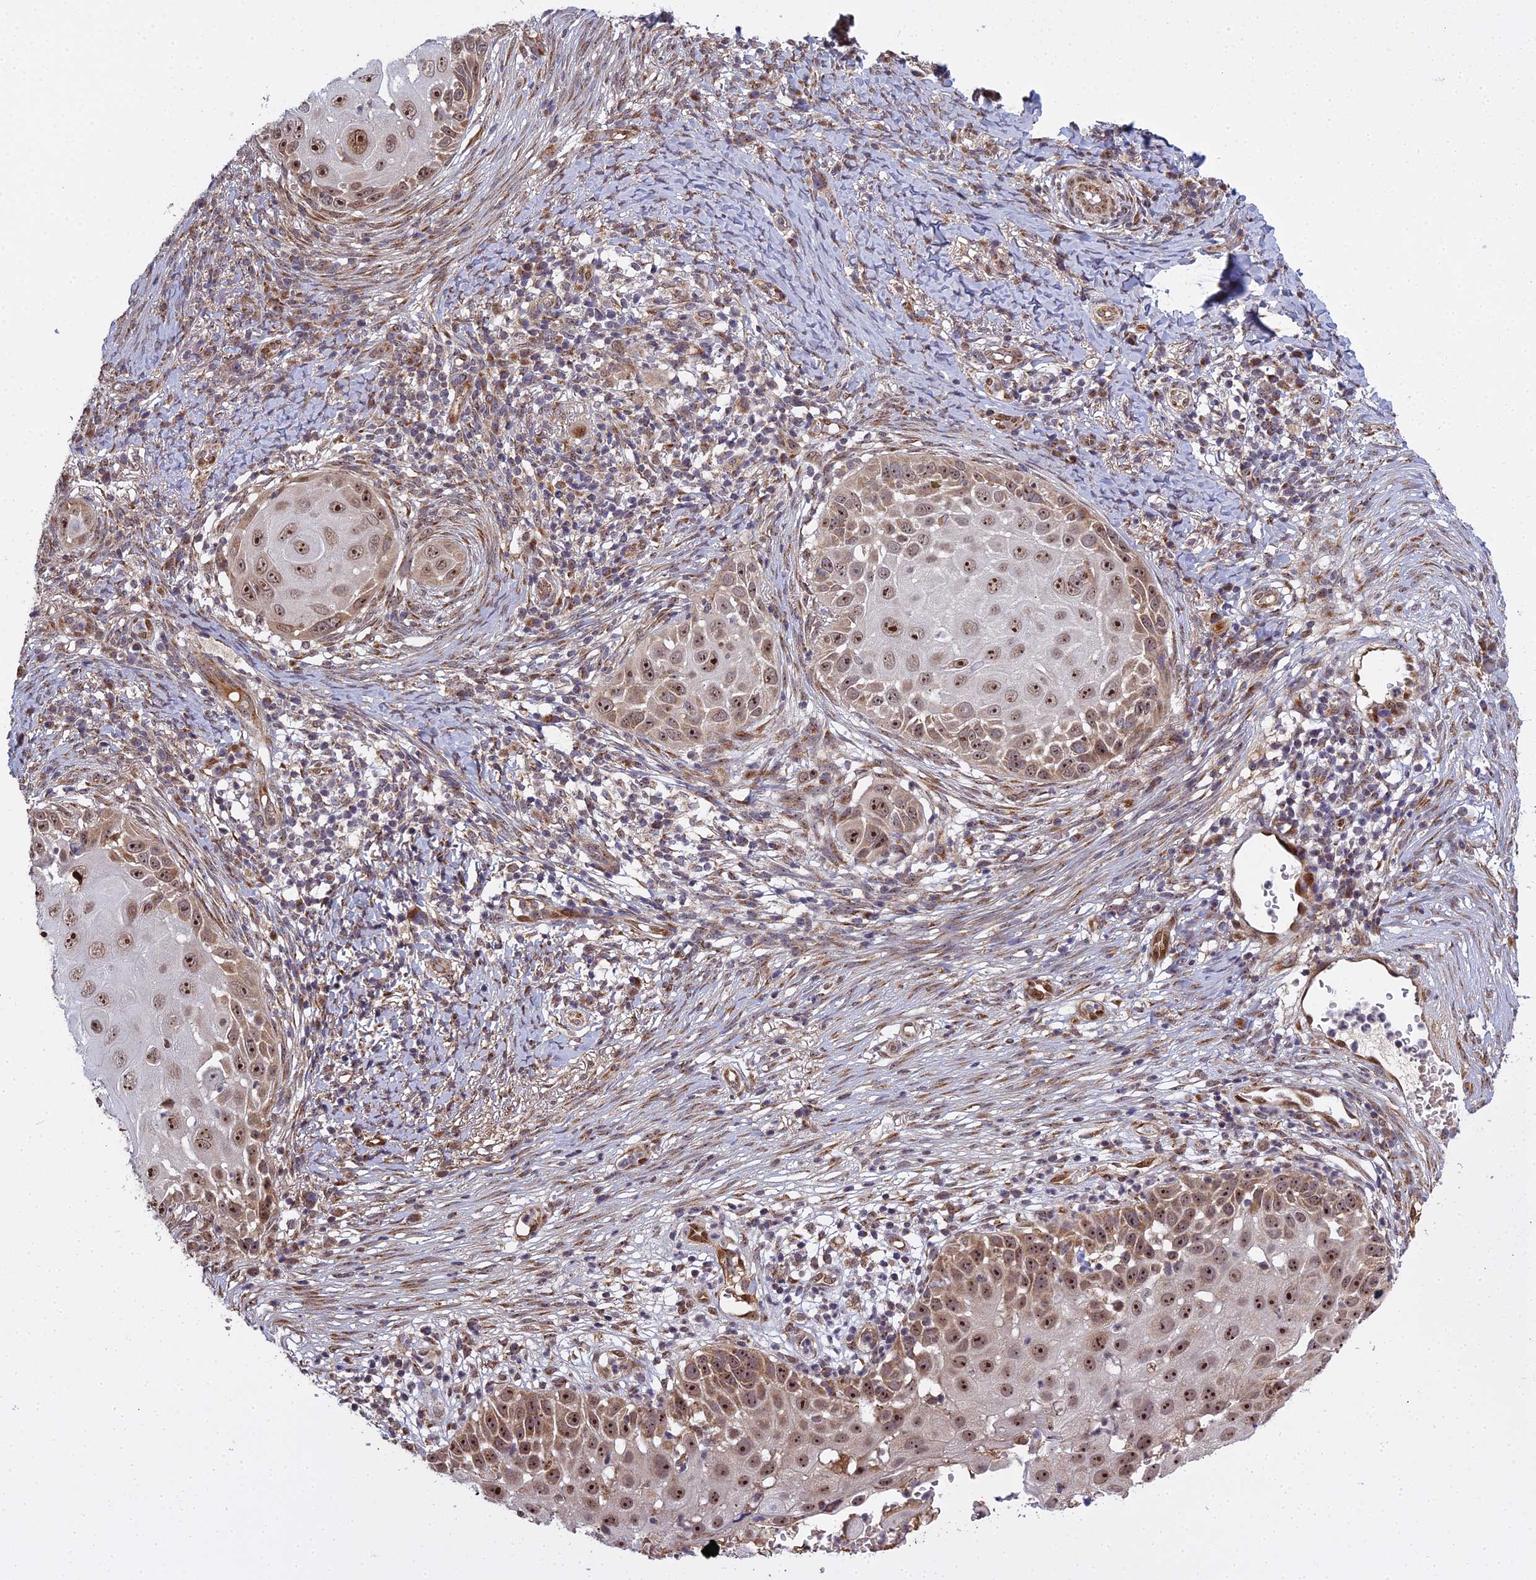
{"staining": {"intensity": "moderate", "quantity": ">75%", "location": "nuclear"}, "tissue": "skin cancer", "cell_type": "Tumor cells", "image_type": "cancer", "snomed": [{"axis": "morphology", "description": "Squamous cell carcinoma, NOS"}, {"axis": "topography", "description": "Skin"}], "caption": "Skin cancer (squamous cell carcinoma) stained with DAB IHC exhibits medium levels of moderate nuclear positivity in approximately >75% of tumor cells.", "gene": "MEOX1", "patient": {"sex": "female", "age": 44}}